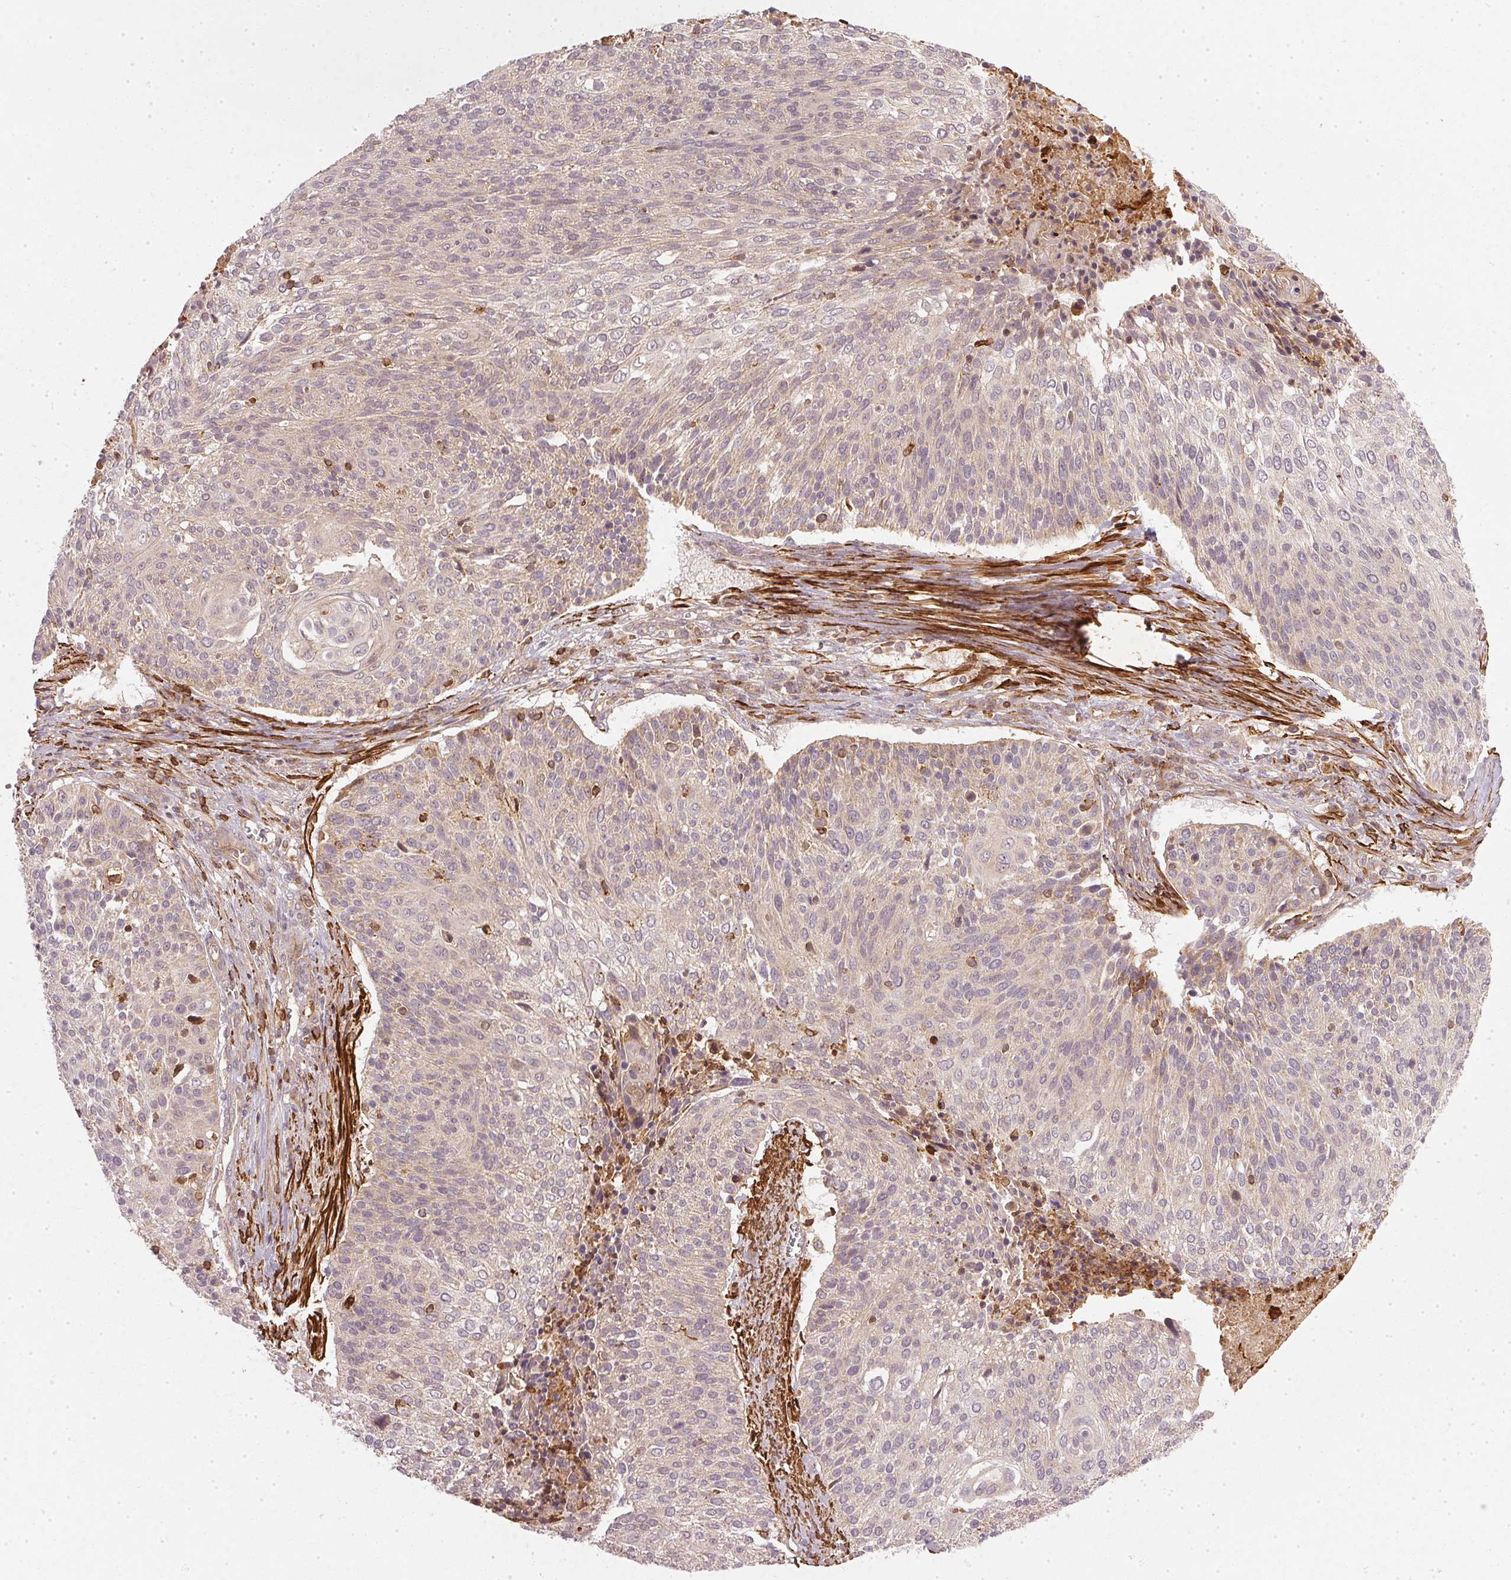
{"staining": {"intensity": "weak", "quantity": "<25%", "location": "cytoplasmic/membranous"}, "tissue": "cervical cancer", "cell_type": "Tumor cells", "image_type": "cancer", "snomed": [{"axis": "morphology", "description": "Squamous cell carcinoma, NOS"}, {"axis": "topography", "description": "Cervix"}], "caption": "Squamous cell carcinoma (cervical) was stained to show a protein in brown. There is no significant staining in tumor cells. (Brightfield microscopy of DAB (3,3'-diaminobenzidine) immunohistochemistry at high magnification).", "gene": "NADK2", "patient": {"sex": "female", "age": 31}}